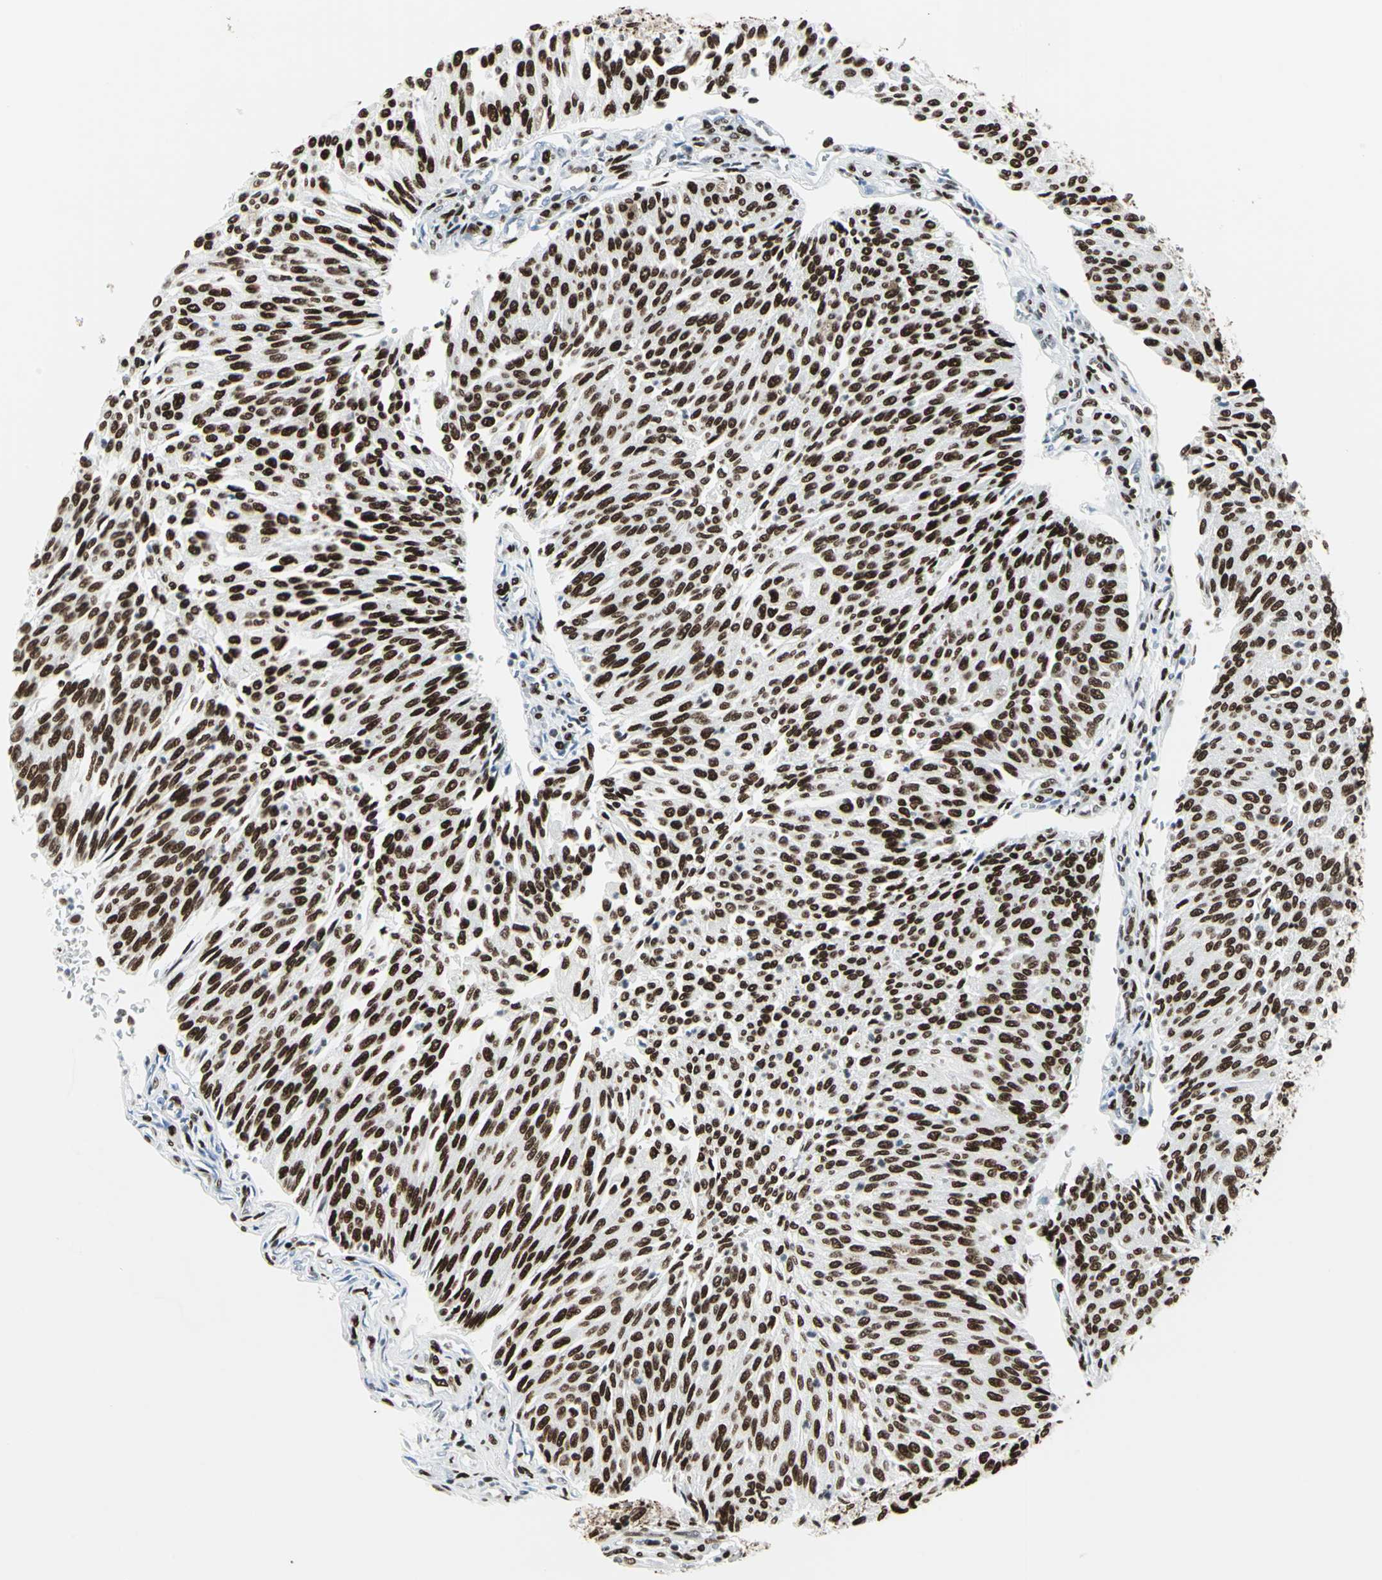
{"staining": {"intensity": "strong", "quantity": ">75%", "location": "nuclear"}, "tissue": "urothelial cancer", "cell_type": "Tumor cells", "image_type": "cancer", "snomed": [{"axis": "morphology", "description": "Urothelial carcinoma, Low grade"}, {"axis": "topography", "description": "Urinary bladder"}], "caption": "IHC of human urothelial carcinoma (low-grade) exhibits high levels of strong nuclear staining in about >75% of tumor cells. The staining was performed using DAB (3,3'-diaminobenzidine), with brown indicating positive protein expression. Nuclei are stained blue with hematoxylin.", "gene": "HDAC2", "patient": {"sex": "female", "age": 79}}